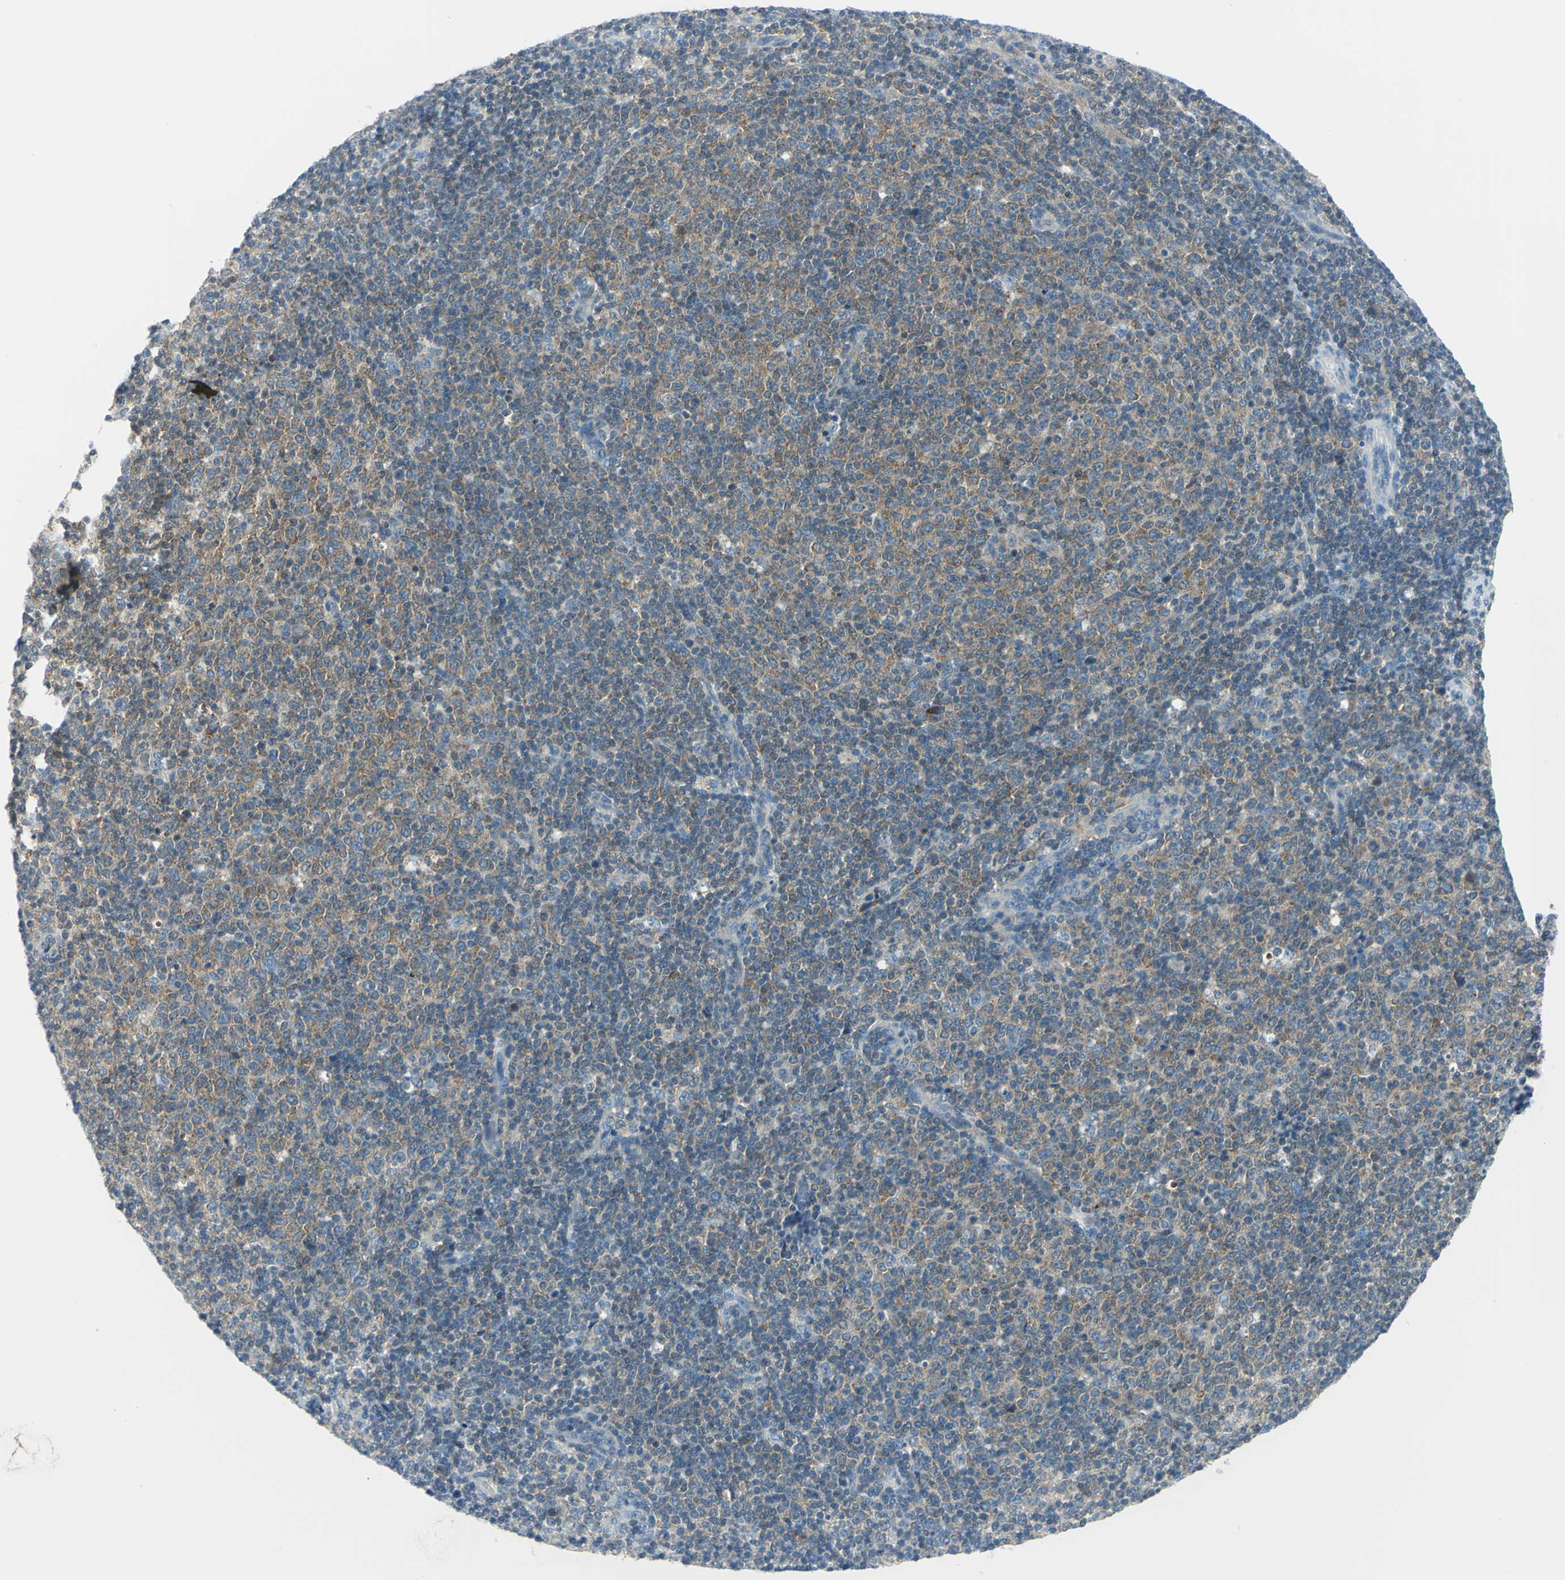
{"staining": {"intensity": "weak", "quantity": "25%-75%", "location": "cytoplasmic/membranous"}, "tissue": "lymphoma", "cell_type": "Tumor cells", "image_type": "cancer", "snomed": [{"axis": "morphology", "description": "Malignant lymphoma, non-Hodgkin's type, Low grade"}, {"axis": "topography", "description": "Lymph node"}], "caption": "An IHC histopathology image of neoplastic tissue is shown. Protein staining in brown labels weak cytoplasmic/membranous positivity in low-grade malignant lymphoma, non-Hodgkin's type within tumor cells. Immunohistochemistry stains the protein of interest in brown and the nuclei are stained blue.", "gene": "ALDOA", "patient": {"sex": "male", "age": 70}}